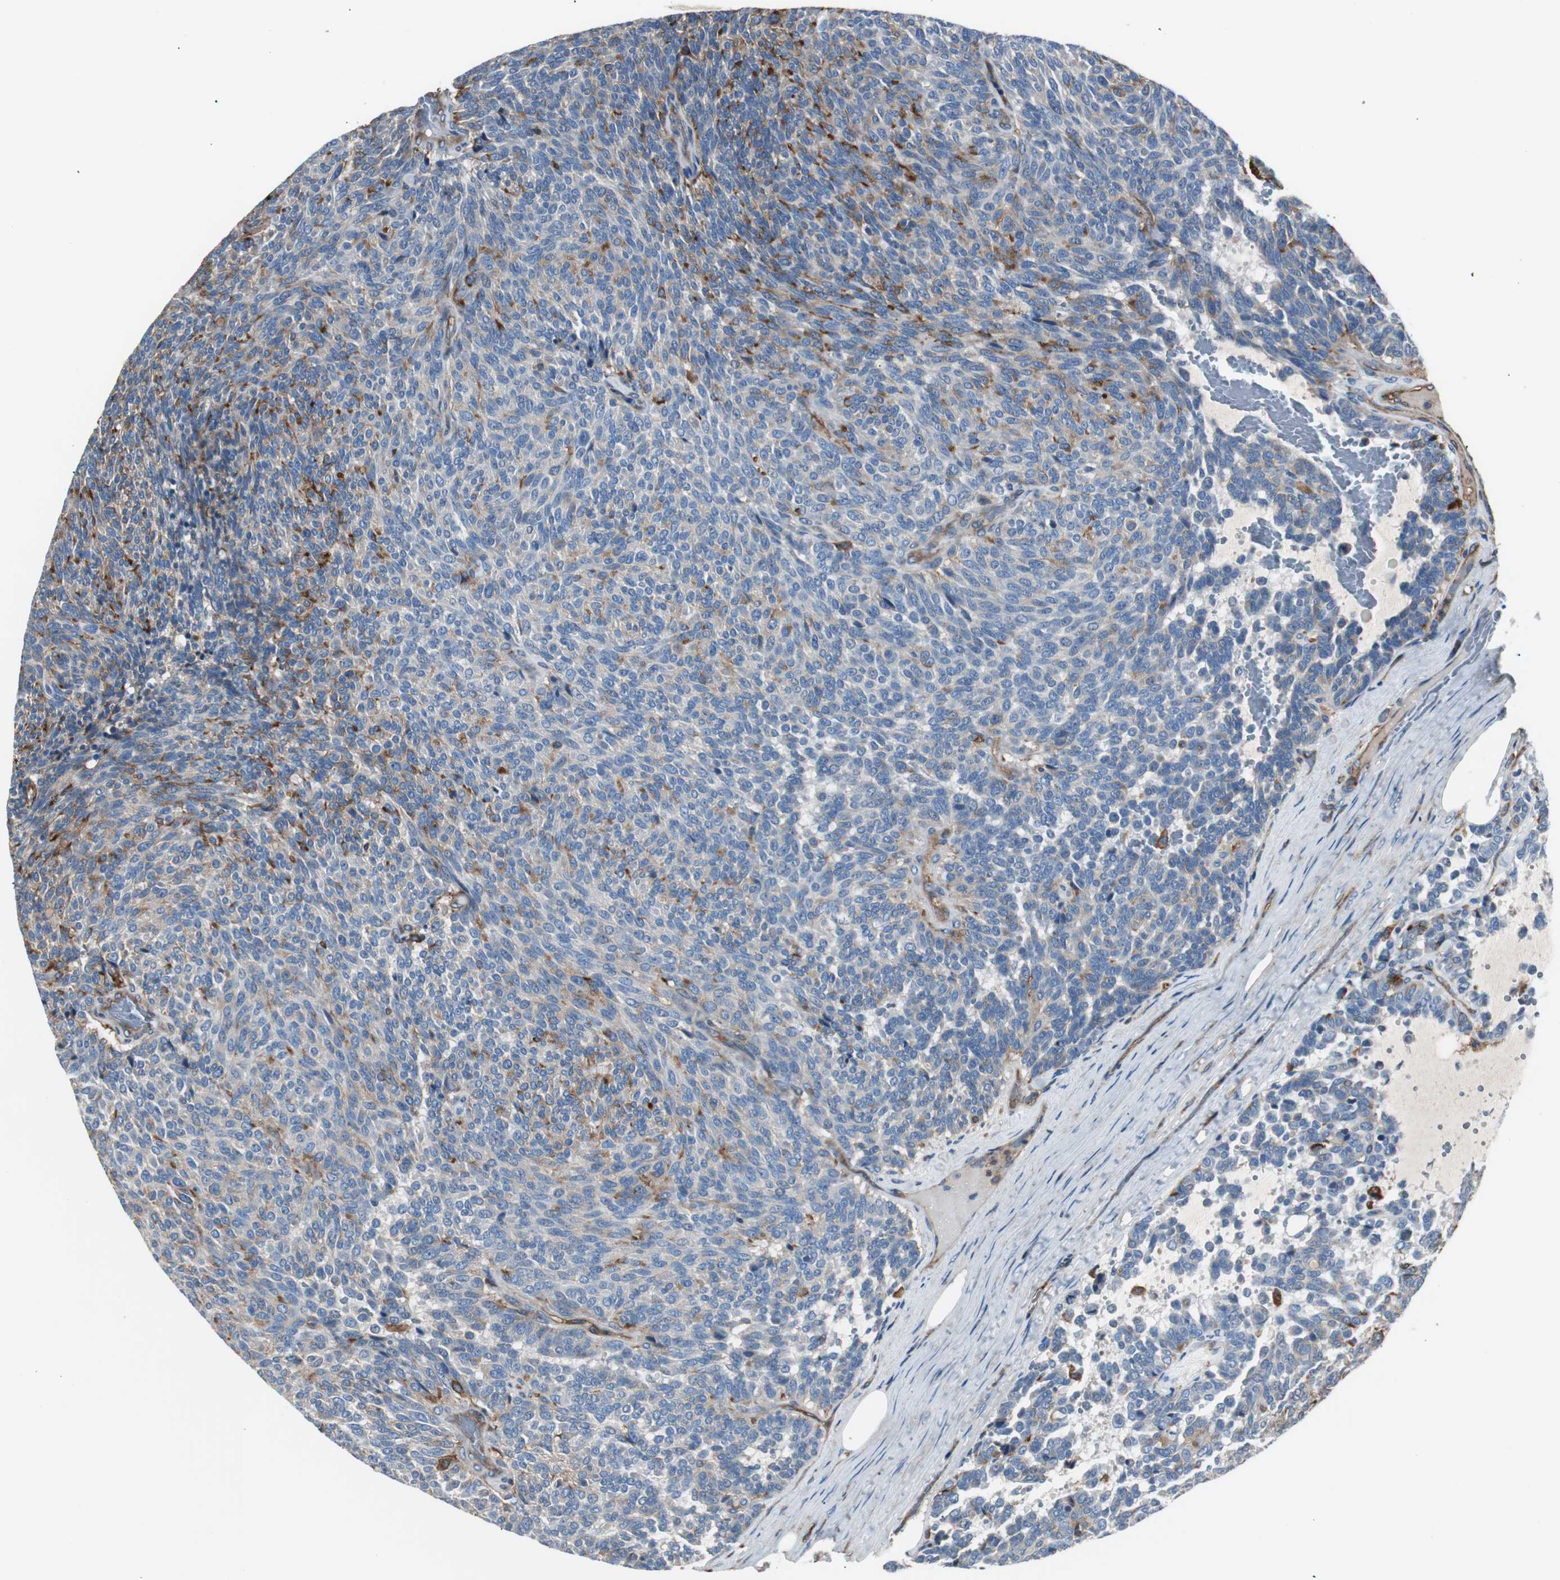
{"staining": {"intensity": "moderate", "quantity": "25%-75%", "location": "cytoplasmic/membranous"}, "tissue": "carcinoid", "cell_type": "Tumor cells", "image_type": "cancer", "snomed": [{"axis": "morphology", "description": "Carcinoid, malignant, NOS"}, {"axis": "topography", "description": "Pancreas"}], "caption": "Protein staining reveals moderate cytoplasmic/membranous positivity in approximately 25%-75% of tumor cells in carcinoid (malignant).", "gene": "B2M", "patient": {"sex": "female", "age": 54}}